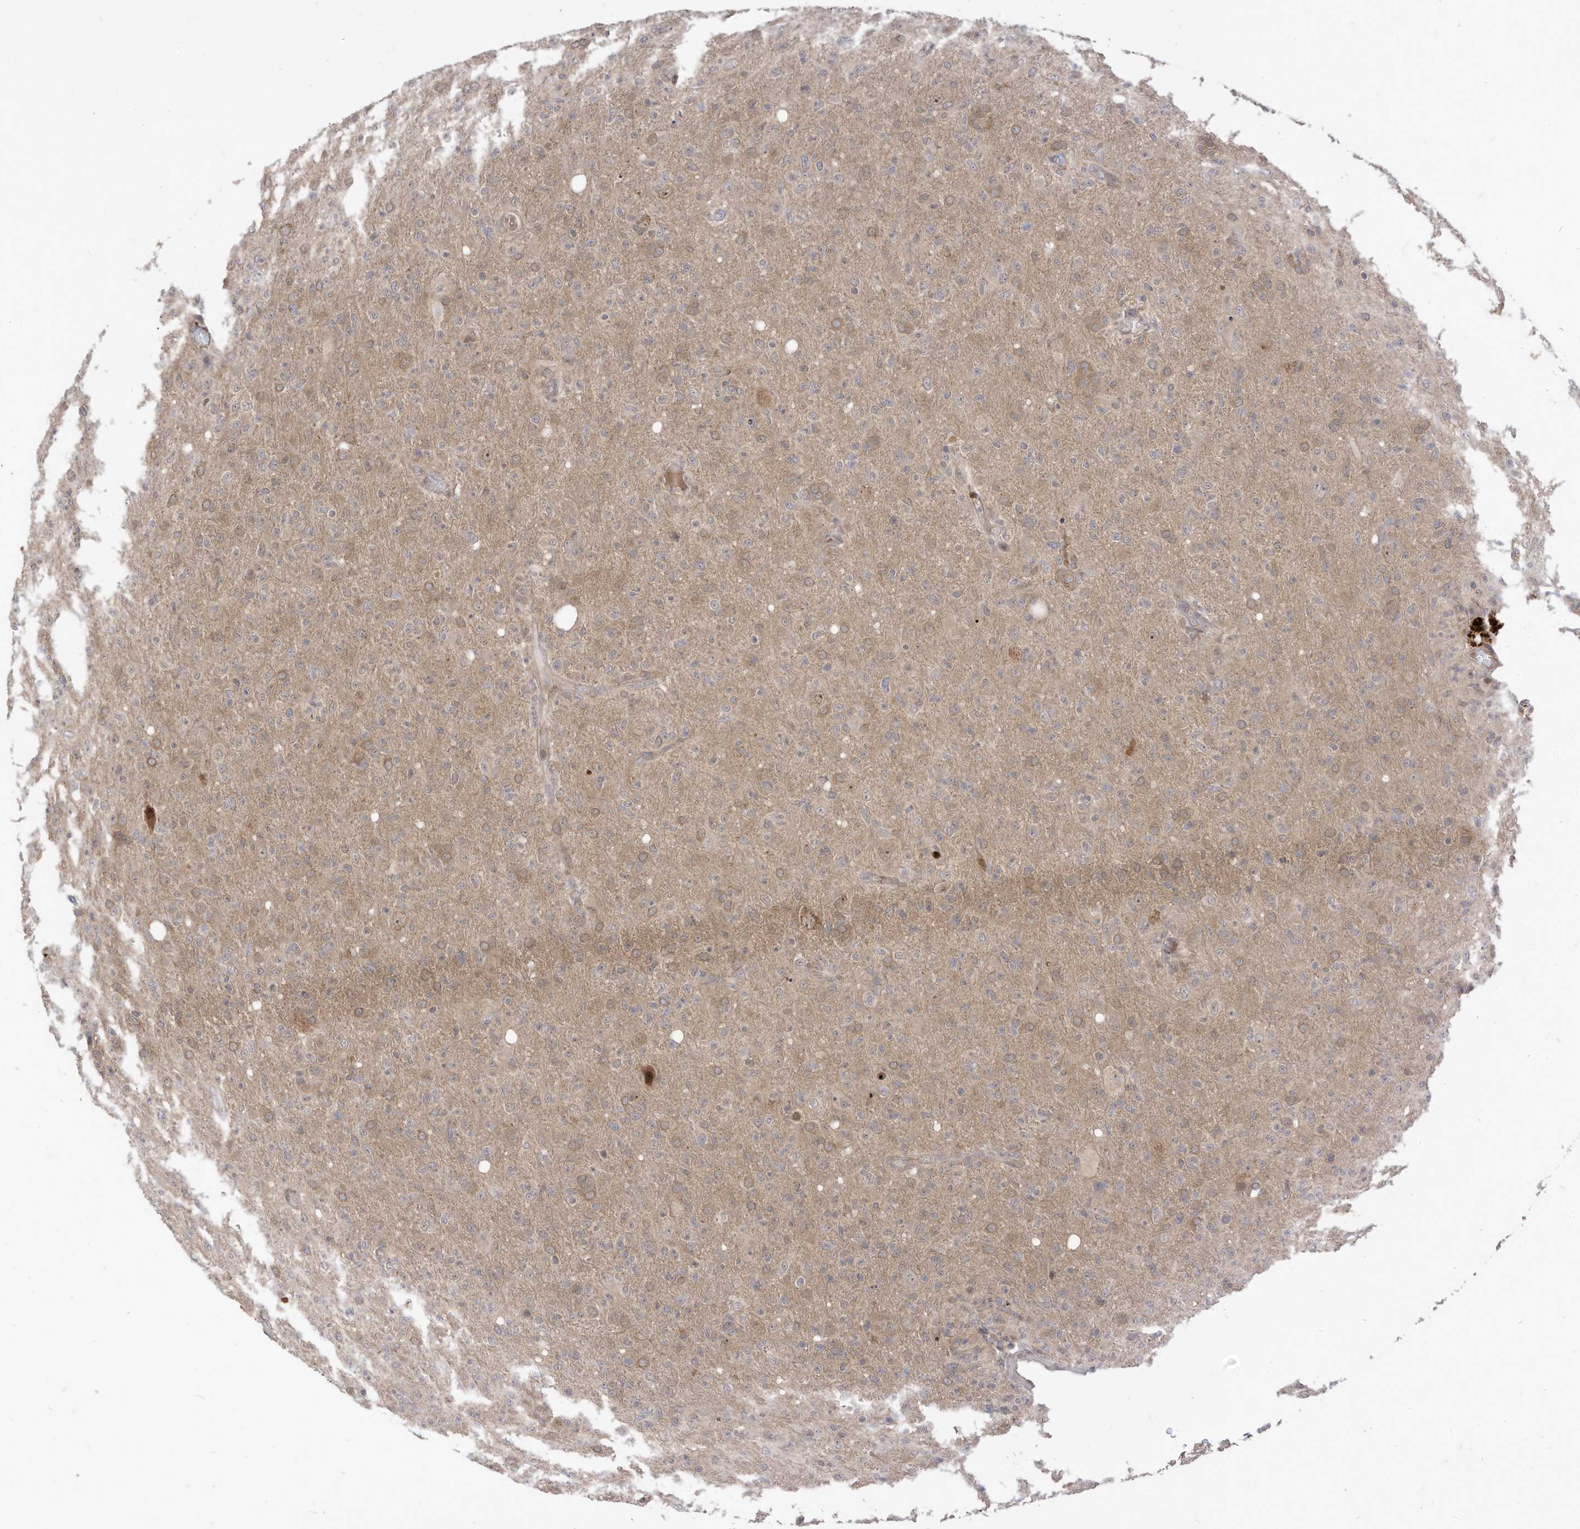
{"staining": {"intensity": "negative", "quantity": "none", "location": "none"}, "tissue": "glioma", "cell_type": "Tumor cells", "image_type": "cancer", "snomed": [{"axis": "morphology", "description": "Glioma, malignant, High grade"}, {"axis": "topography", "description": "Brain"}], "caption": "The image reveals no staining of tumor cells in high-grade glioma (malignant). (DAB immunohistochemistry (IHC), high magnification).", "gene": "CNKSR1", "patient": {"sex": "female", "age": 57}}